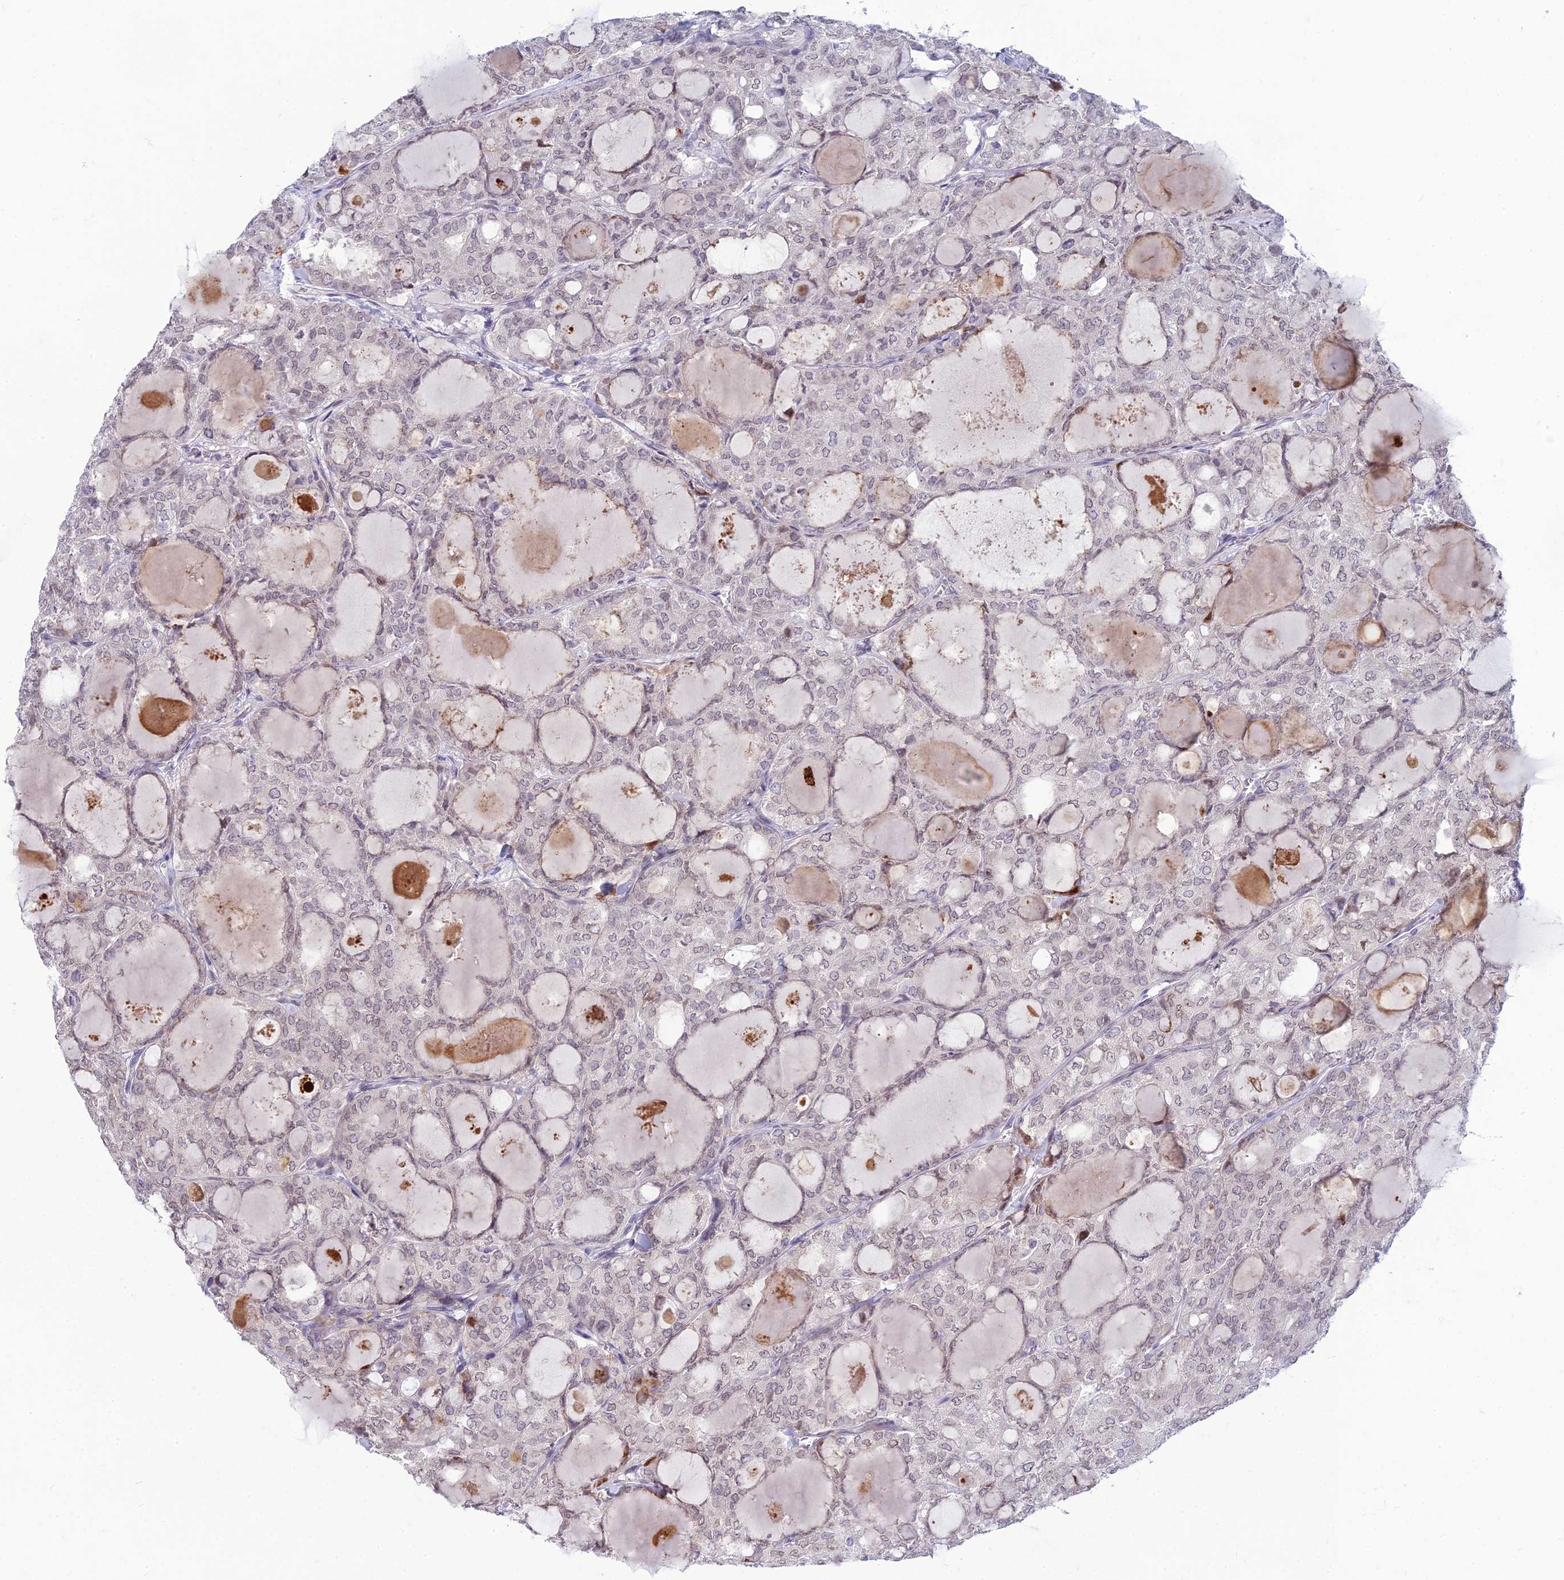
{"staining": {"intensity": "negative", "quantity": "none", "location": "none"}, "tissue": "thyroid cancer", "cell_type": "Tumor cells", "image_type": "cancer", "snomed": [{"axis": "morphology", "description": "Follicular adenoma carcinoma, NOS"}, {"axis": "topography", "description": "Thyroid gland"}], "caption": "Tumor cells are negative for protein expression in human thyroid cancer (follicular adenoma carcinoma).", "gene": "DTX2", "patient": {"sex": "male", "age": 75}}